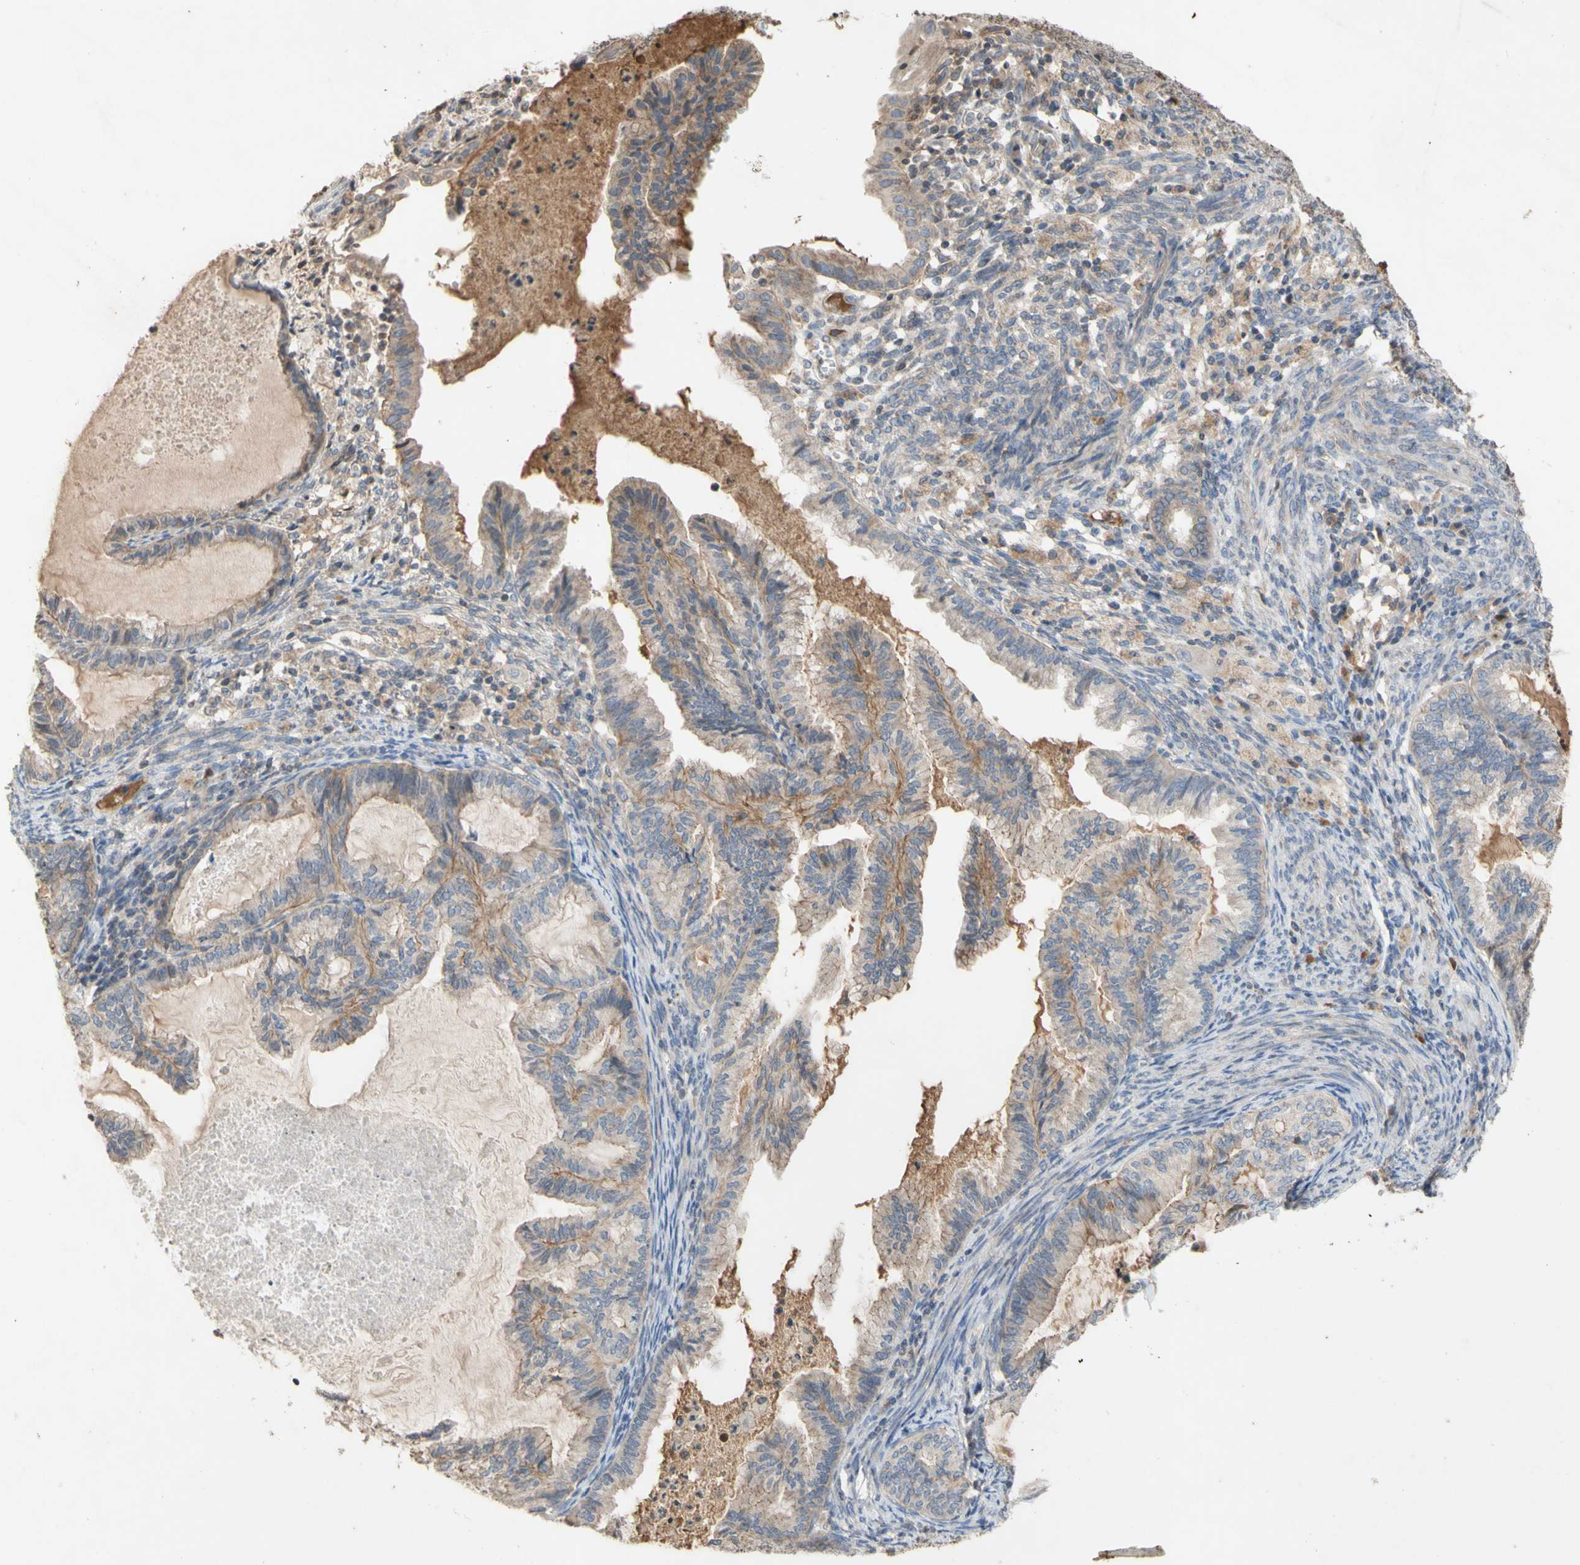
{"staining": {"intensity": "weak", "quantity": ">75%", "location": "cytoplasmic/membranous"}, "tissue": "cervical cancer", "cell_type": "Tumor cells", "image_type": "cancer", "snomed": [{"axis": "morphology", "description": "Normal tissue, NOS"}, {"axis": "morphology", "description": "Adenocarcinoma, NOS"}, {"axis": "topography", "description": "Cervix"}, {"axis": "topography", "description": "Endometrium"}], "caption": "Protein analysis of adenocarcinoma (cervical) tissue displays weak cytoplasmic/membranous positivity in approximately >75% of tumor cells.", "gene": "NECTIN3", "patient": {"sex": "female", "age": 86}}